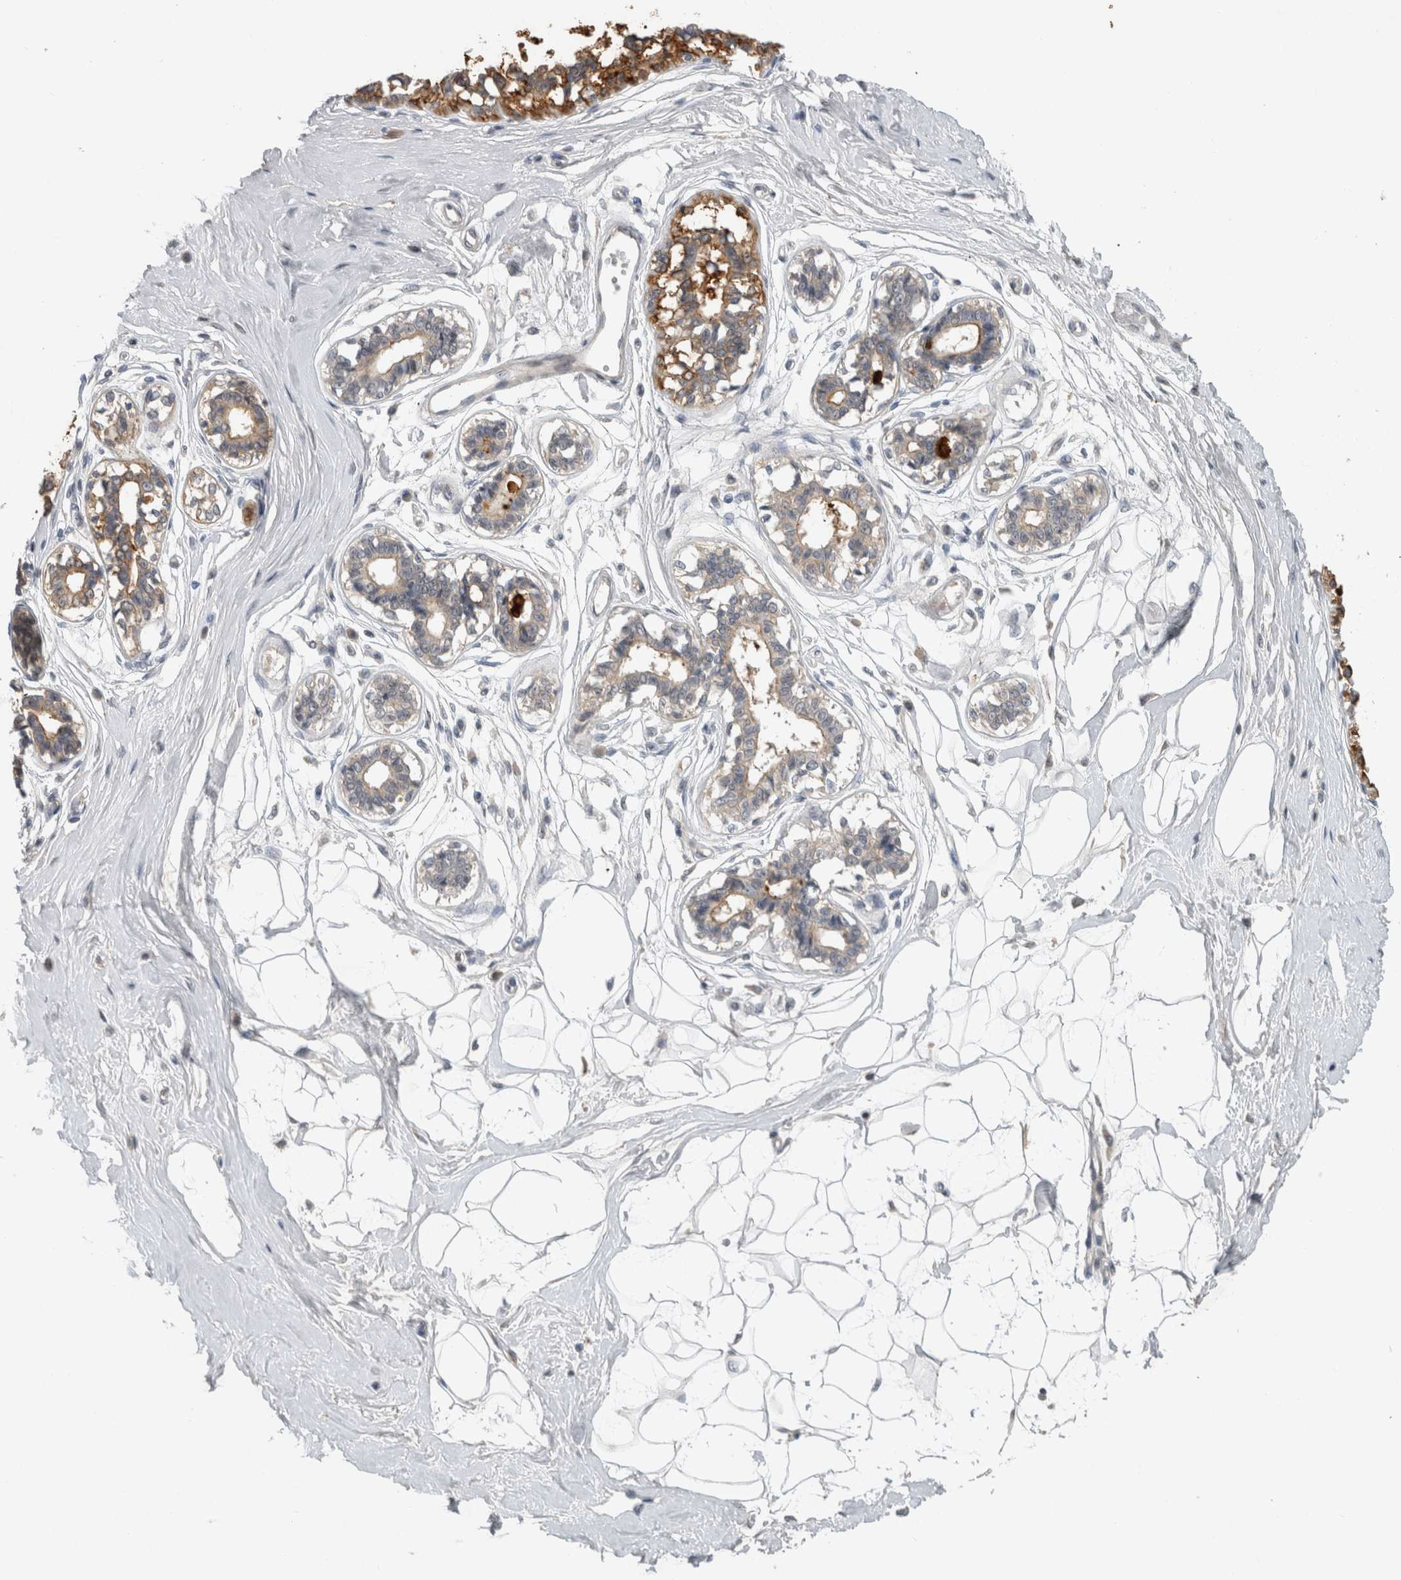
{"staining": {"intensity": "negative", "quantity": "none", "location": "none"}, "tissue": "breast", "cell_type": "Adipocytes", "image_type": "normal", "snomed": [{"axis": "morphology", "description": "Normal tissue, NOS"}, {"axis": "topography", "description": "Breast"}], "caption": "Immunohistochemical staining of benign human breast displays no significant expression in adipocytes. Brightfield microscopy of immunohistochemistry stained with DAB (3,3'-diaminobenzidine) (brown) and hematoxylin (blue), captured at high magnification.", "gene": "AASDHPPT", "patient": {"sex": "female", "age": 45}}